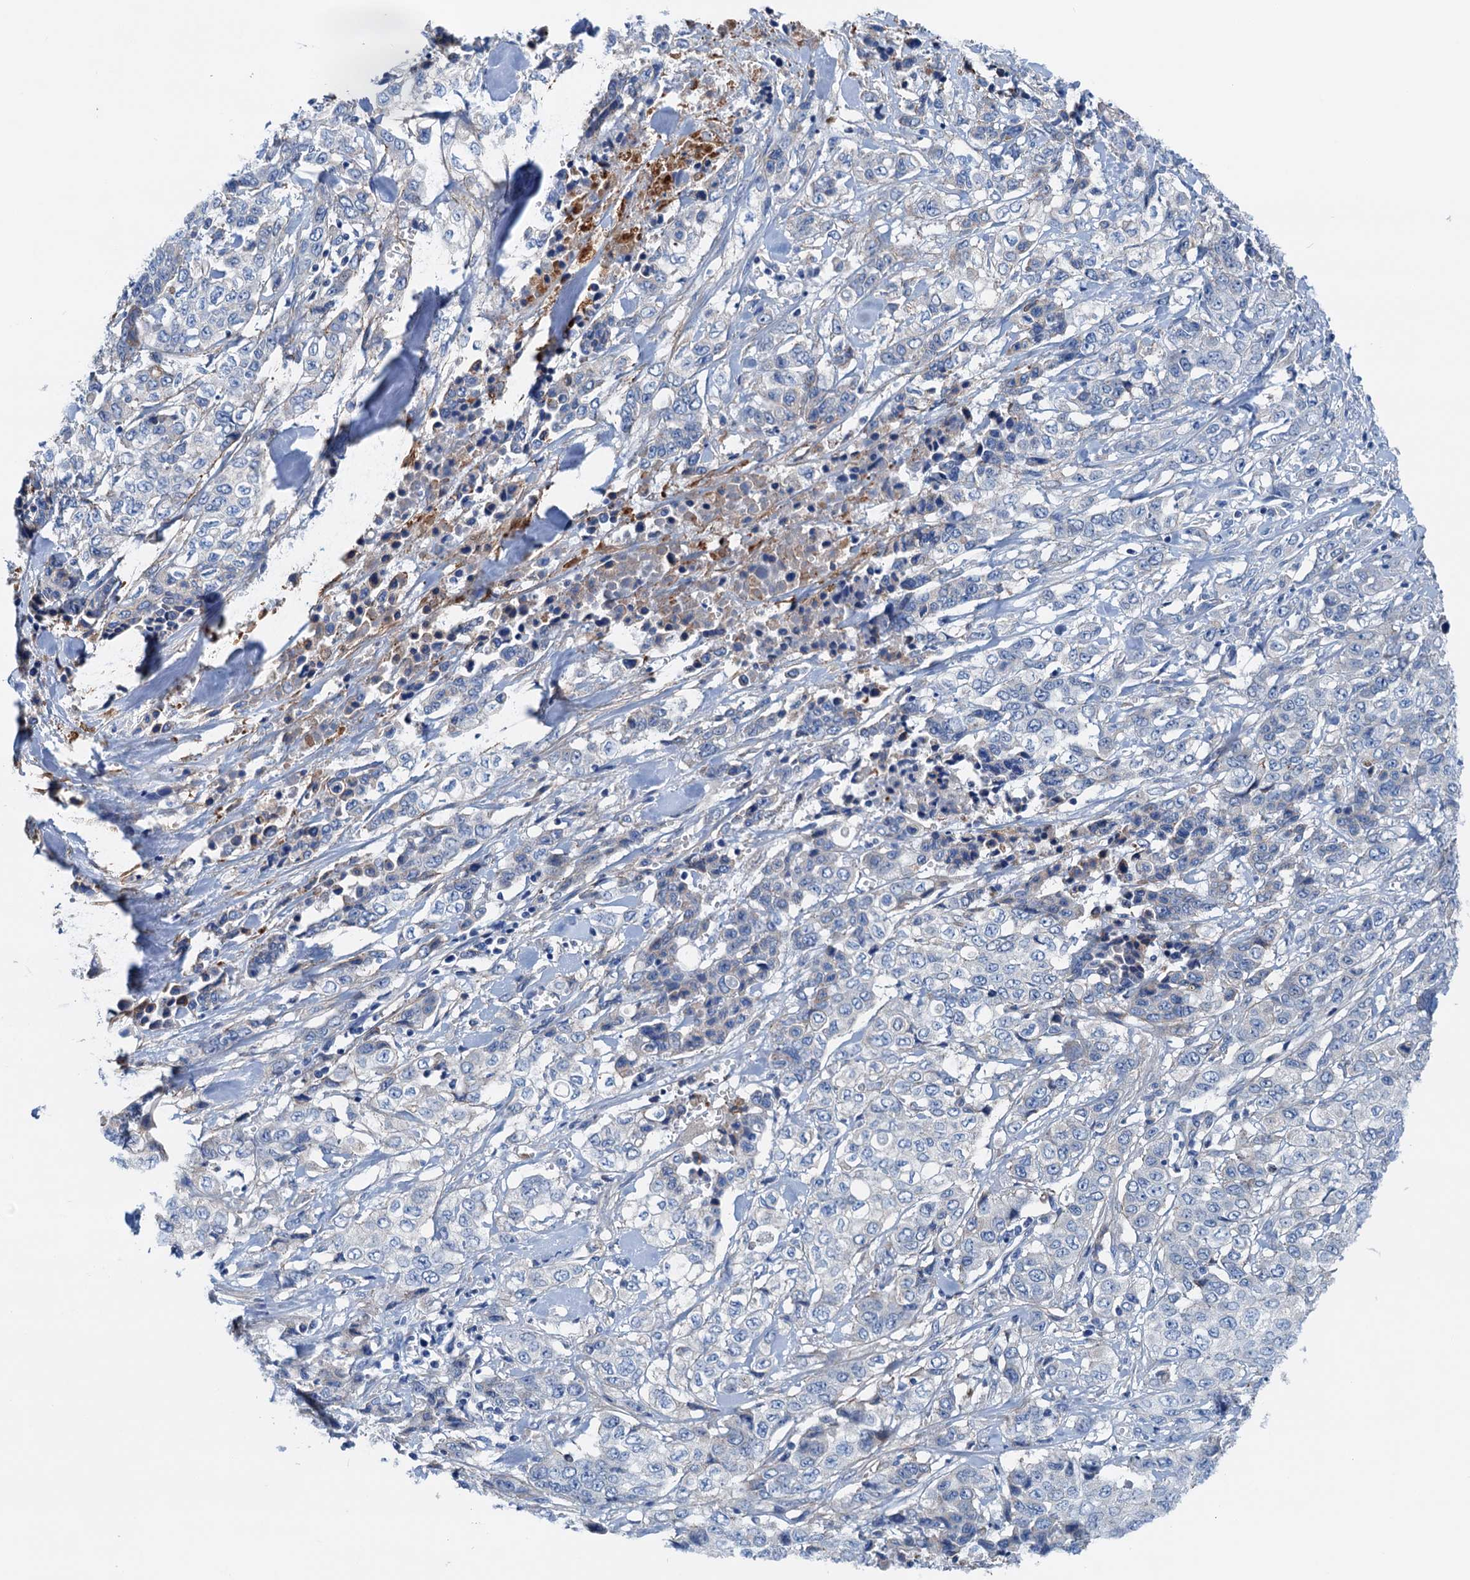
{"staining": {"intensity": "negative", "quantity": "none", "location": "none"}, "tissue": "stomach cancer", "cell_type": "Tumor cells", "image_type": "cancer", "snomed": [{"axis": "morphology", "description": "Adenocarcinoma, NOS"}, {"axis": "topography", "description": "Stomach, upper"}], "caption": "Protein analysis of stomach cancer exhibits no significant positivity in tumor cells.", "gene": "KNDC1", "patient": {"sex": "male", "age": 62}}